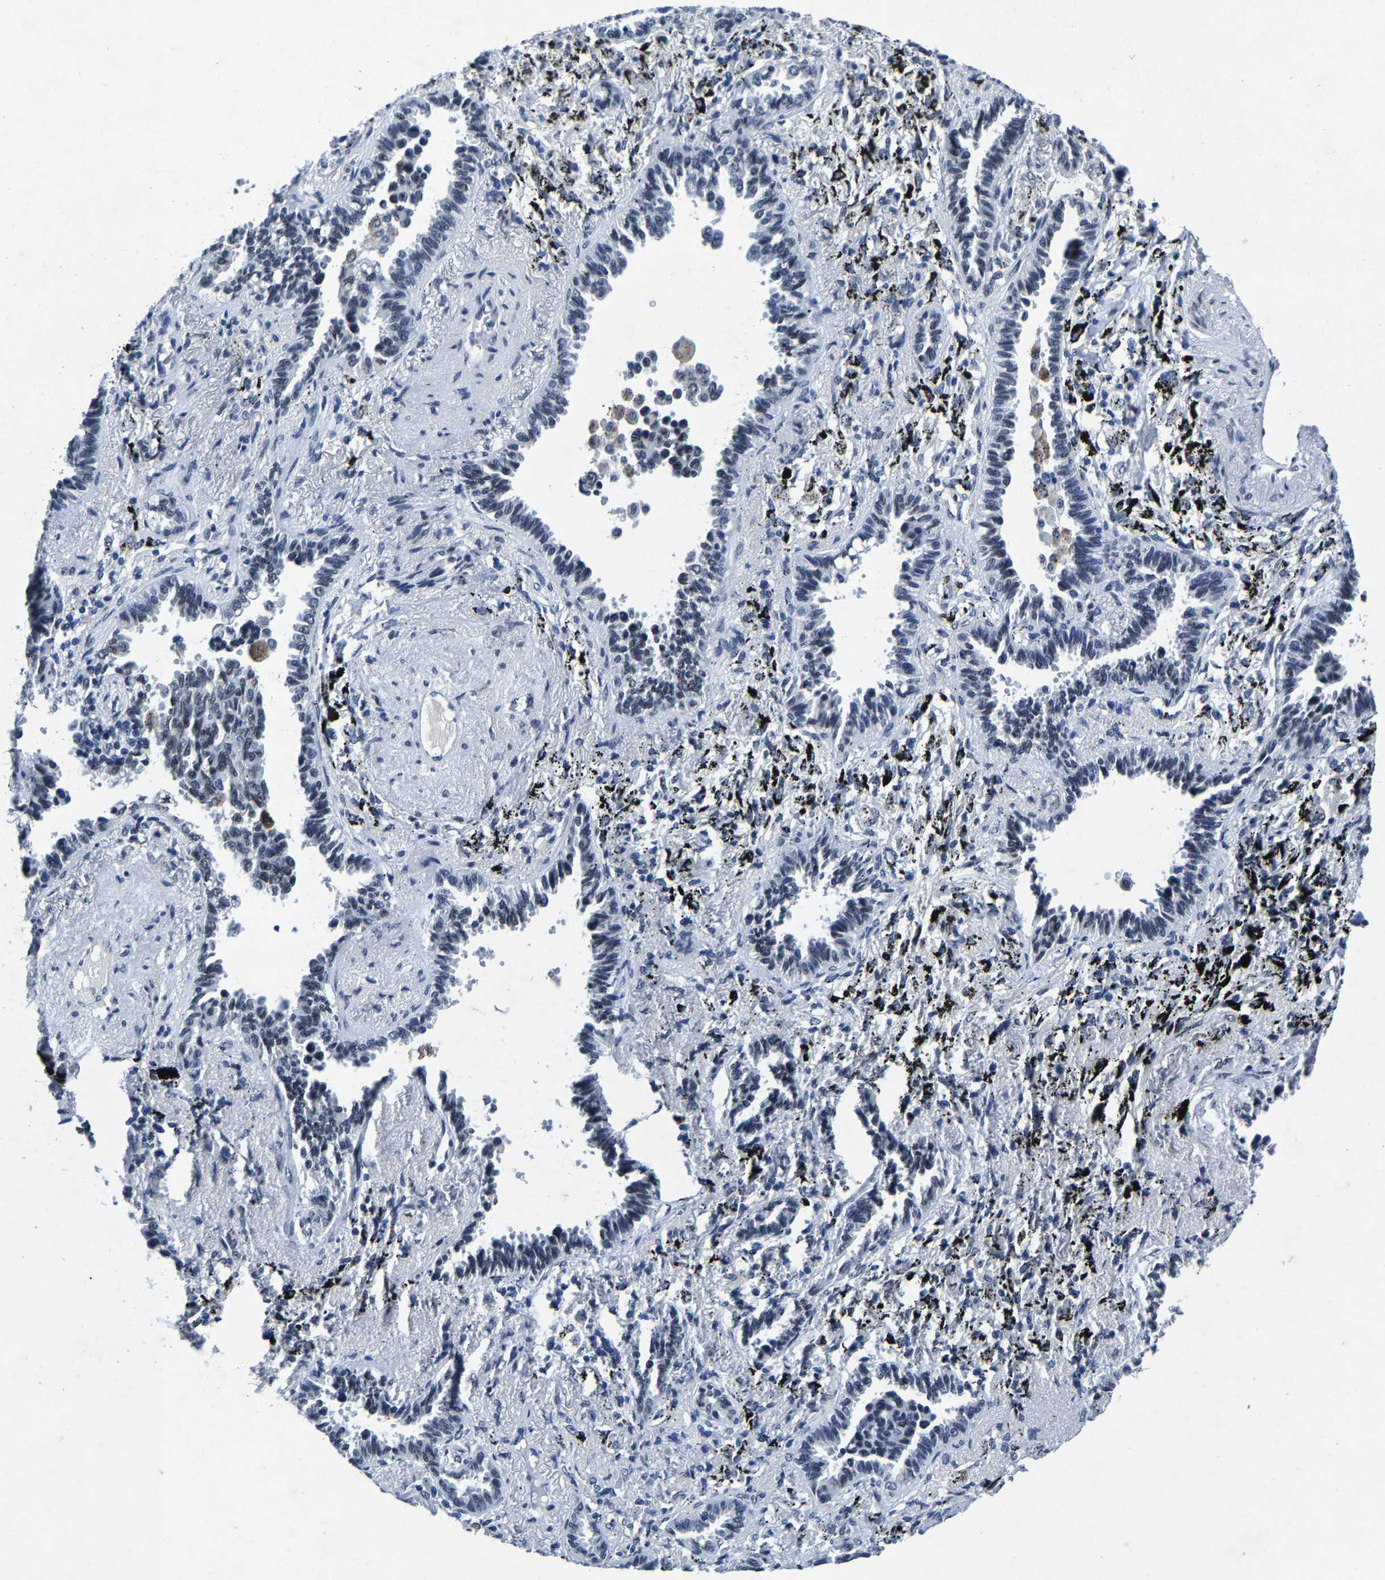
{"staining": {"intensity": "negative", "quantity": "none", "location": "none"}, "tissue": "lung cancer", "cell_type": "Tumor cells", "image_type": "cancer", "snomed": [{"axis": "morphology", "description": "Adenocarcinoma, NOS"}, {"axis": "topography", "description": "Lung"}], "caption": "An image of human adenocarcinoma (lung) is negative for staining in tumor cells.", "gene": "UBN2", "patient": {"sex": "male", "age": 59}}